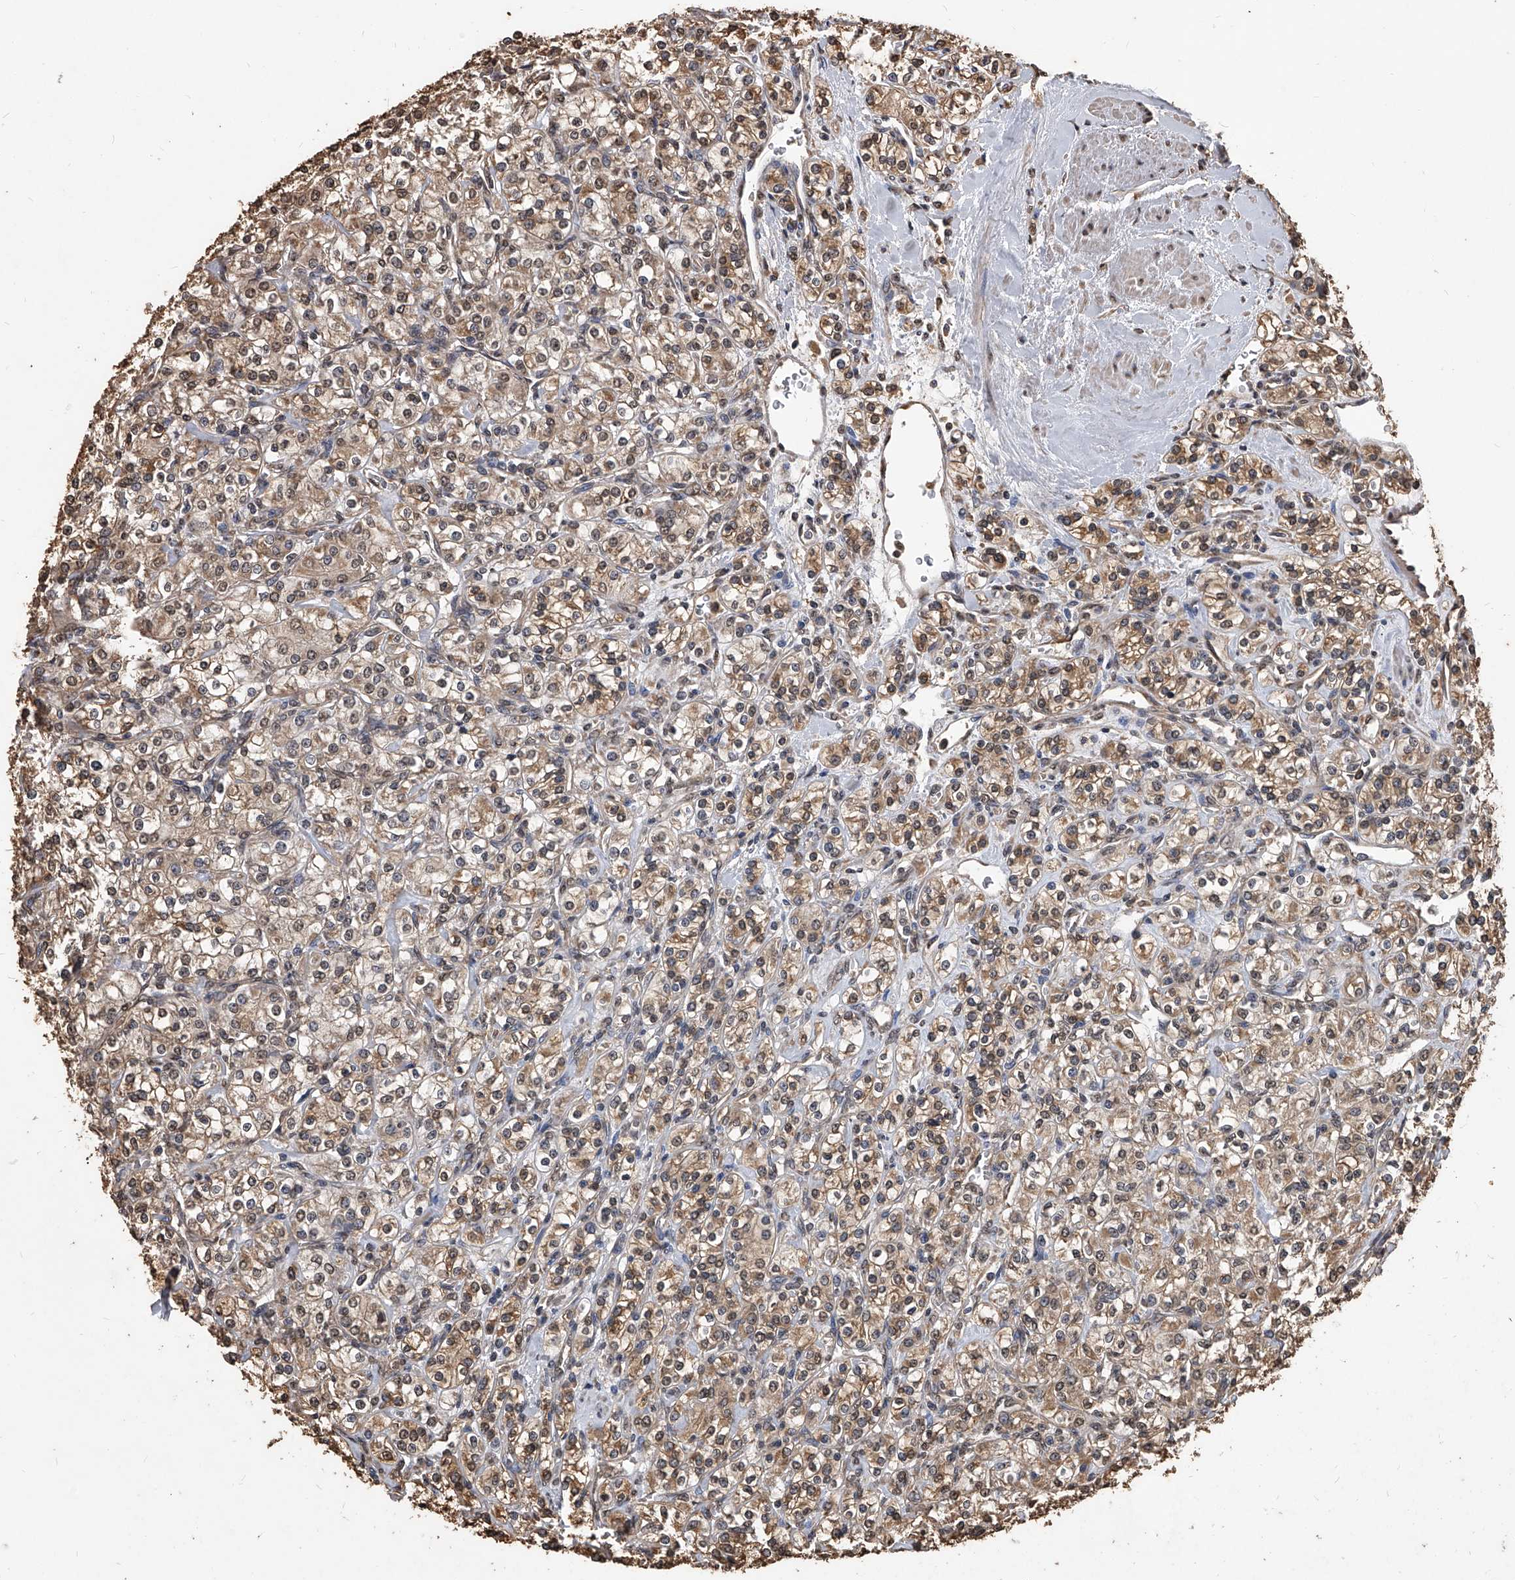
{"staining": {"intensity": "weak", "quantity": ">75%", "location": "cytoplasmic/membranous"}, "tissue": "renal cancer", "cell_type": "Tumor cells", "image_type": "cancer", "snomed": [{"axis": "morphology", "description": "Adenocarcinoma, NOS"}, {"axis": "topography", "description": "Kidney"}], "caption": "Immunohistochemistry (IHC) (DAB (3,3'-diaminobenzidine)) staining of human adenocarcinoma (renal) shows weak cytoplasmic/membranous protein positivity in about >75% of tumor cells. (brown staining indicates protein expression, while blue staining denotes nuclei).", "gene": "FBXL4", "patient": {"sex": "male", "age": 77}}